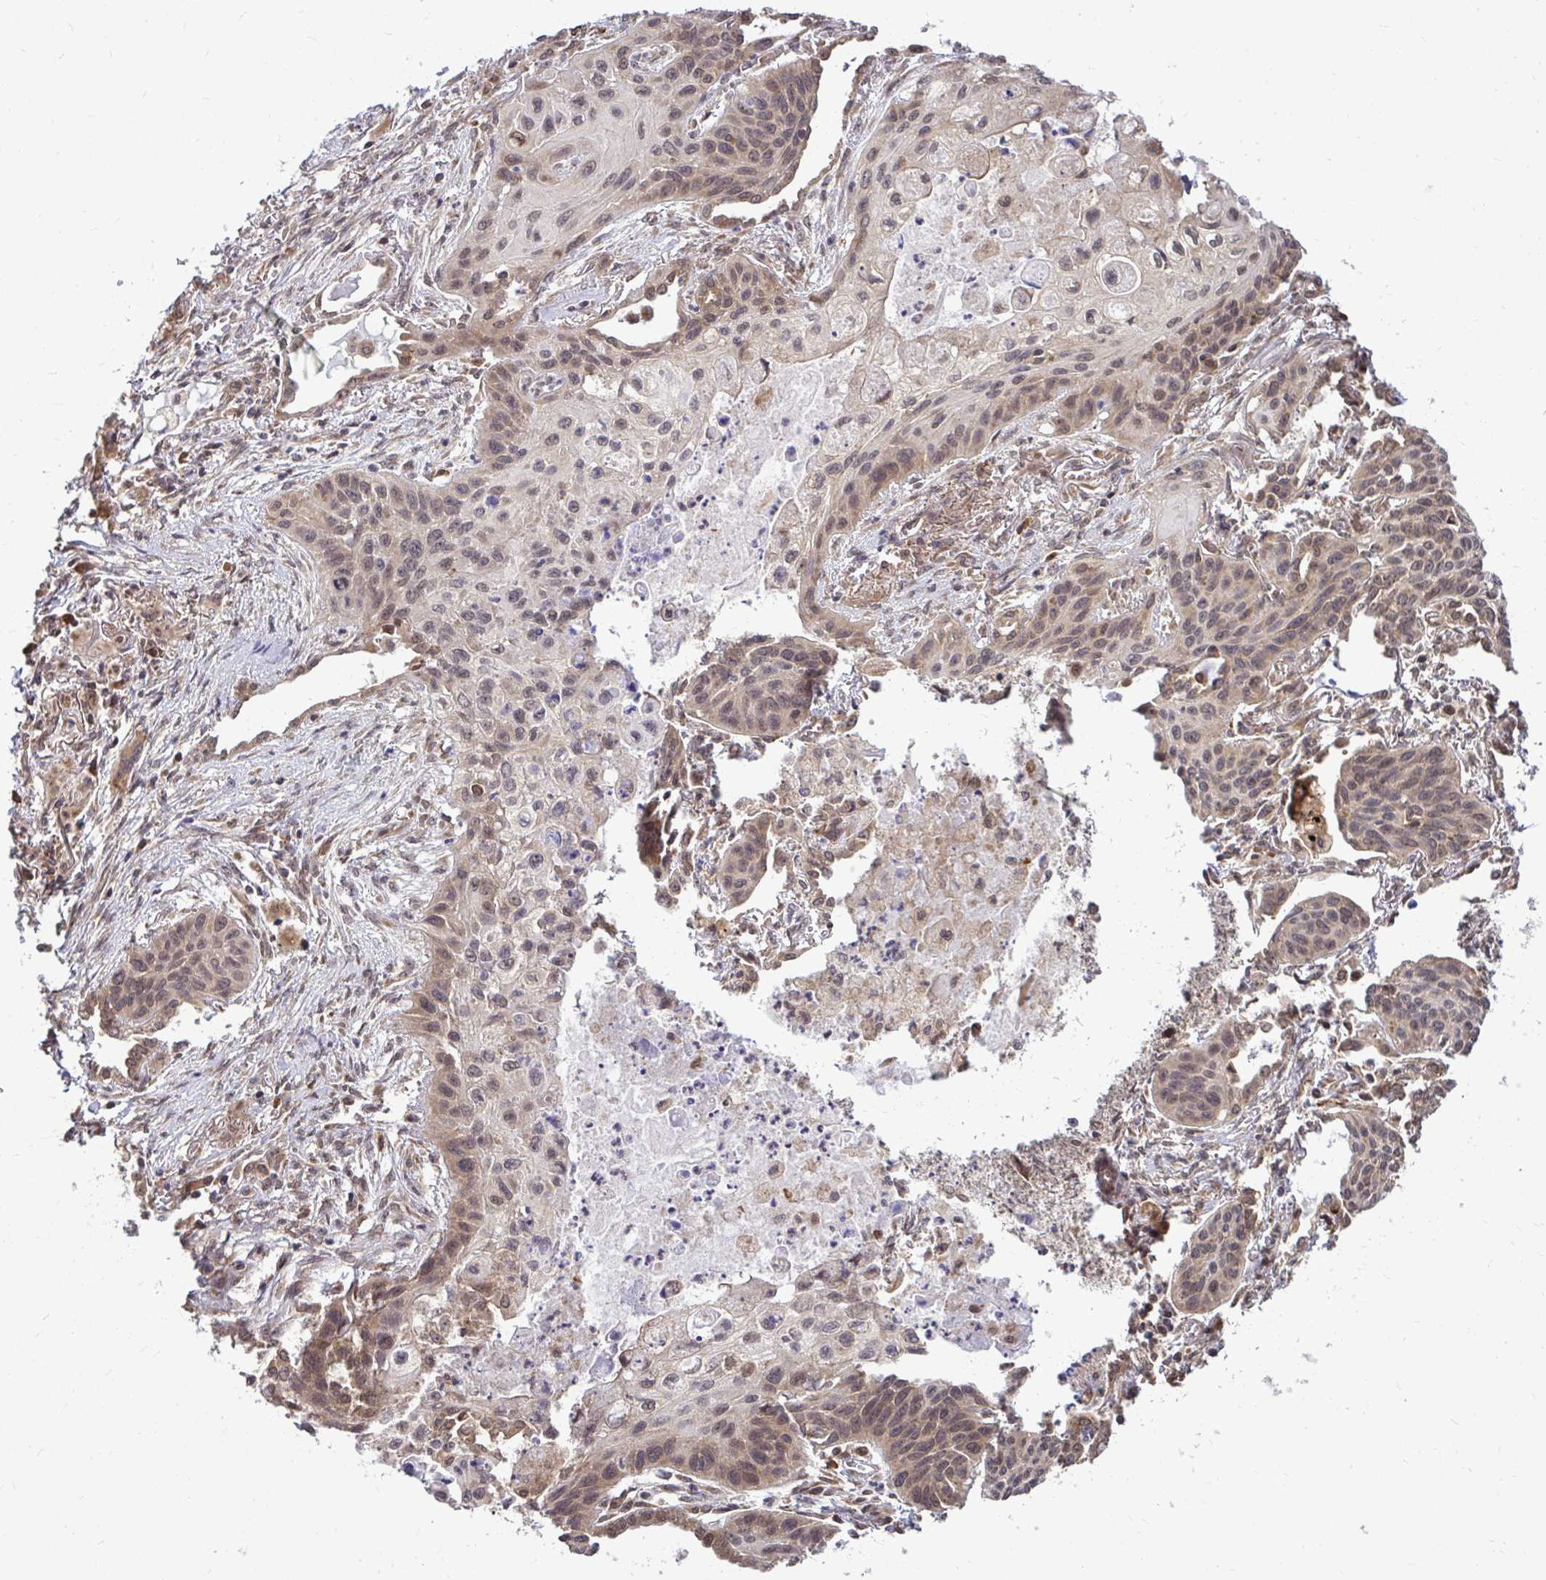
{"staining": {"intensity": "weak", "quantity": "25%-75%", "location": "cytoplasmic/membranous,nuclear"}, "tissue": "lung cancer", "cell_type": "Tumor cells", "image_type": "cancer", "snomed": [{"axis": "morphology", "description": "Squamous cell carcinoma, NOS"}, {"axis": "topography", "description": "Lung"}], "caption": "Immunohistochemical staining of lung cancer shows low levels of weak cytoplasmic/membranous and nuclear positivity in about 25%-75% of tumor cells.", "gene": "FMR1", "patient": {"sex": "male", "age": 71}}